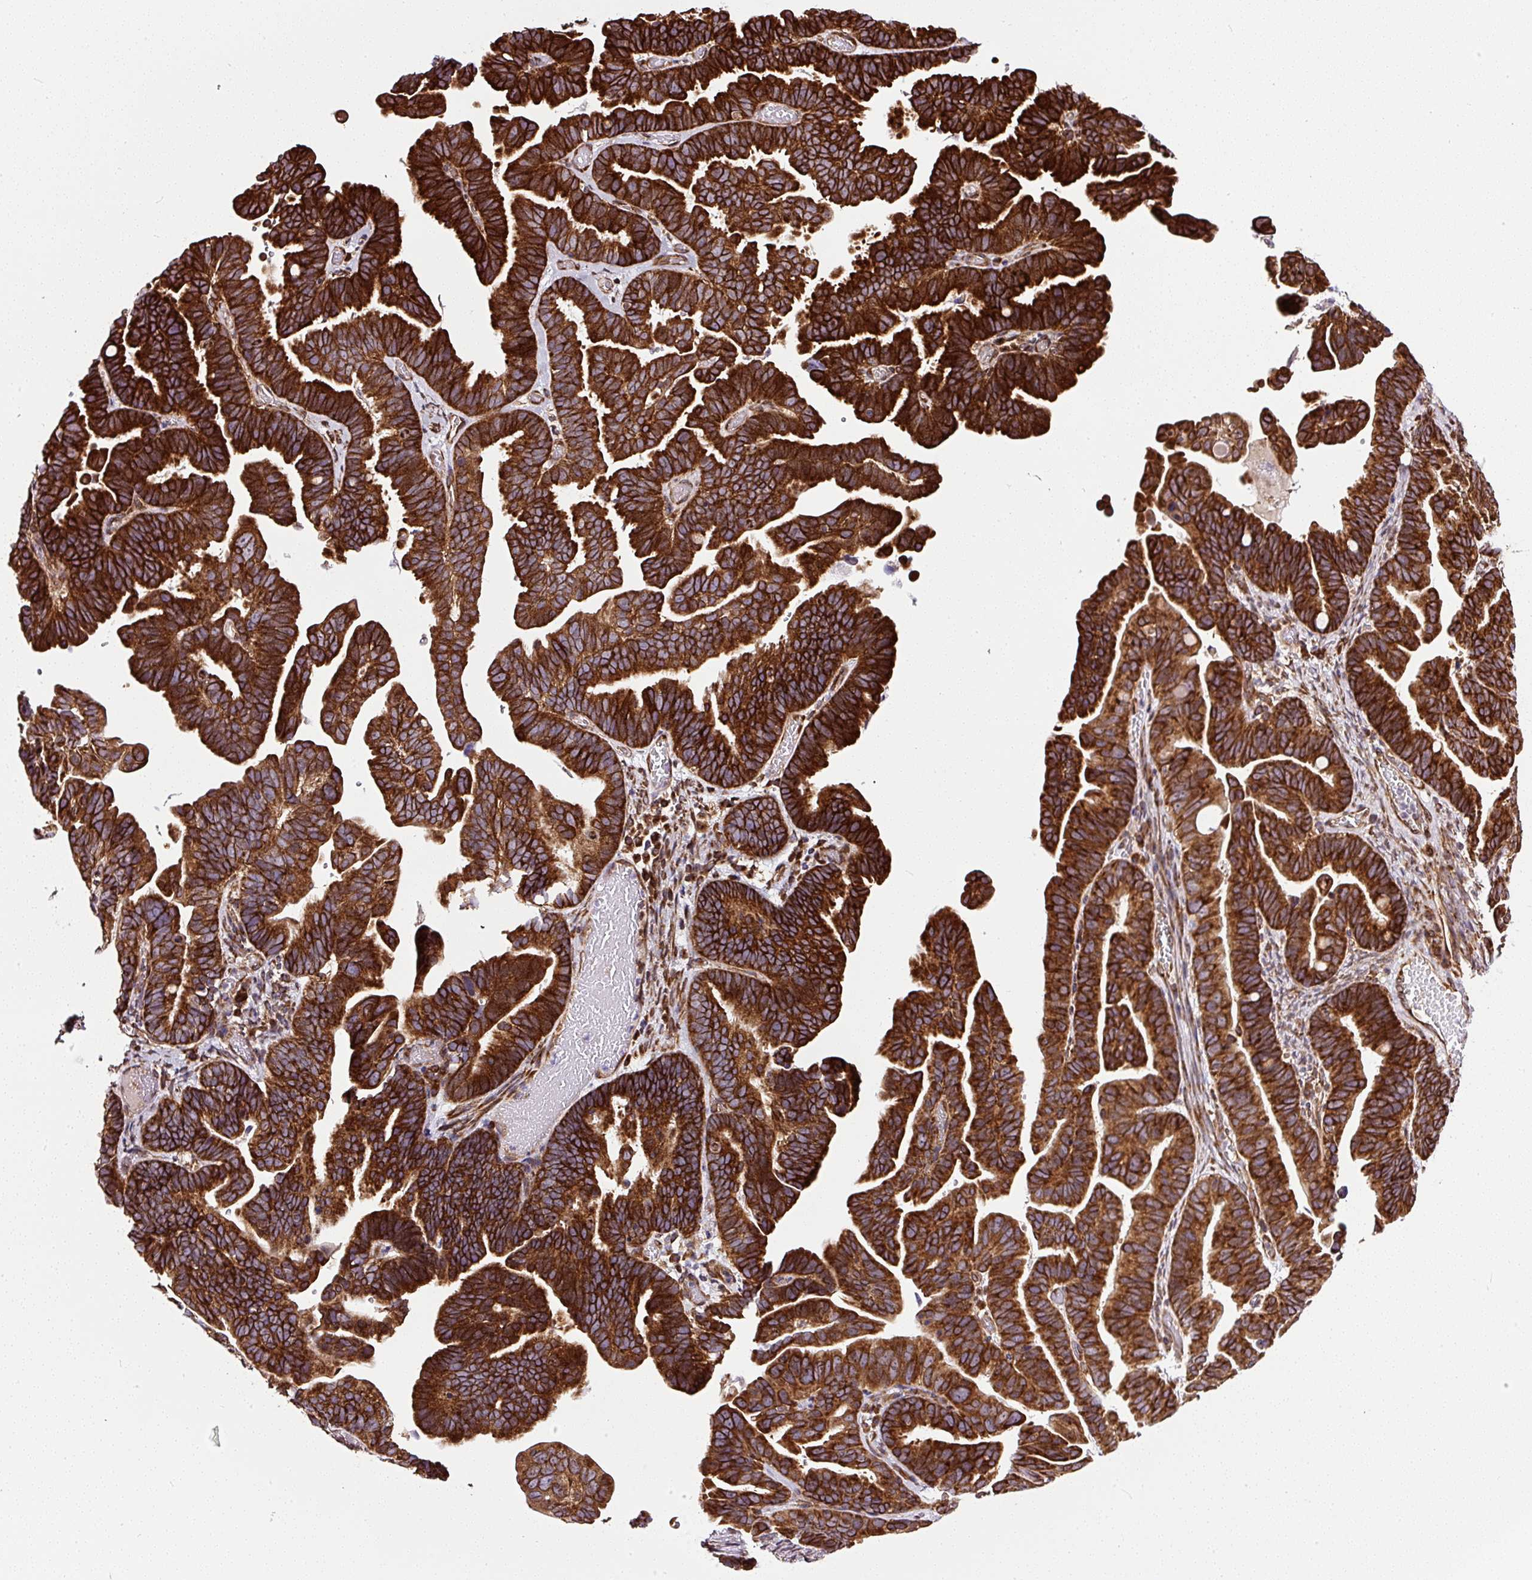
{"staining": {"intensity": "strong", "quantity": ">75%", "location": "cytoplasmic/membranous"}, "tissue": "ovarian cancer", "cell_type": "Tumor cells", "image_type": "cancer", "snomed": [{"axis": "morphology", "description": "Cystadenocarcinoma, serous, NOS"}, {"axis": "topography", "description": "Ovary"}], "caption": "Ovarian cancer tissue demonstrates strong cytoplasmic/membranous positivity in about >75% of tumor cells, visualized by immunohistochemistry. (Brightfield microscopy of DAB IHC at high magnification).", "gene": "KDM4E", "patient": {"sex": "female", "age": 56}}